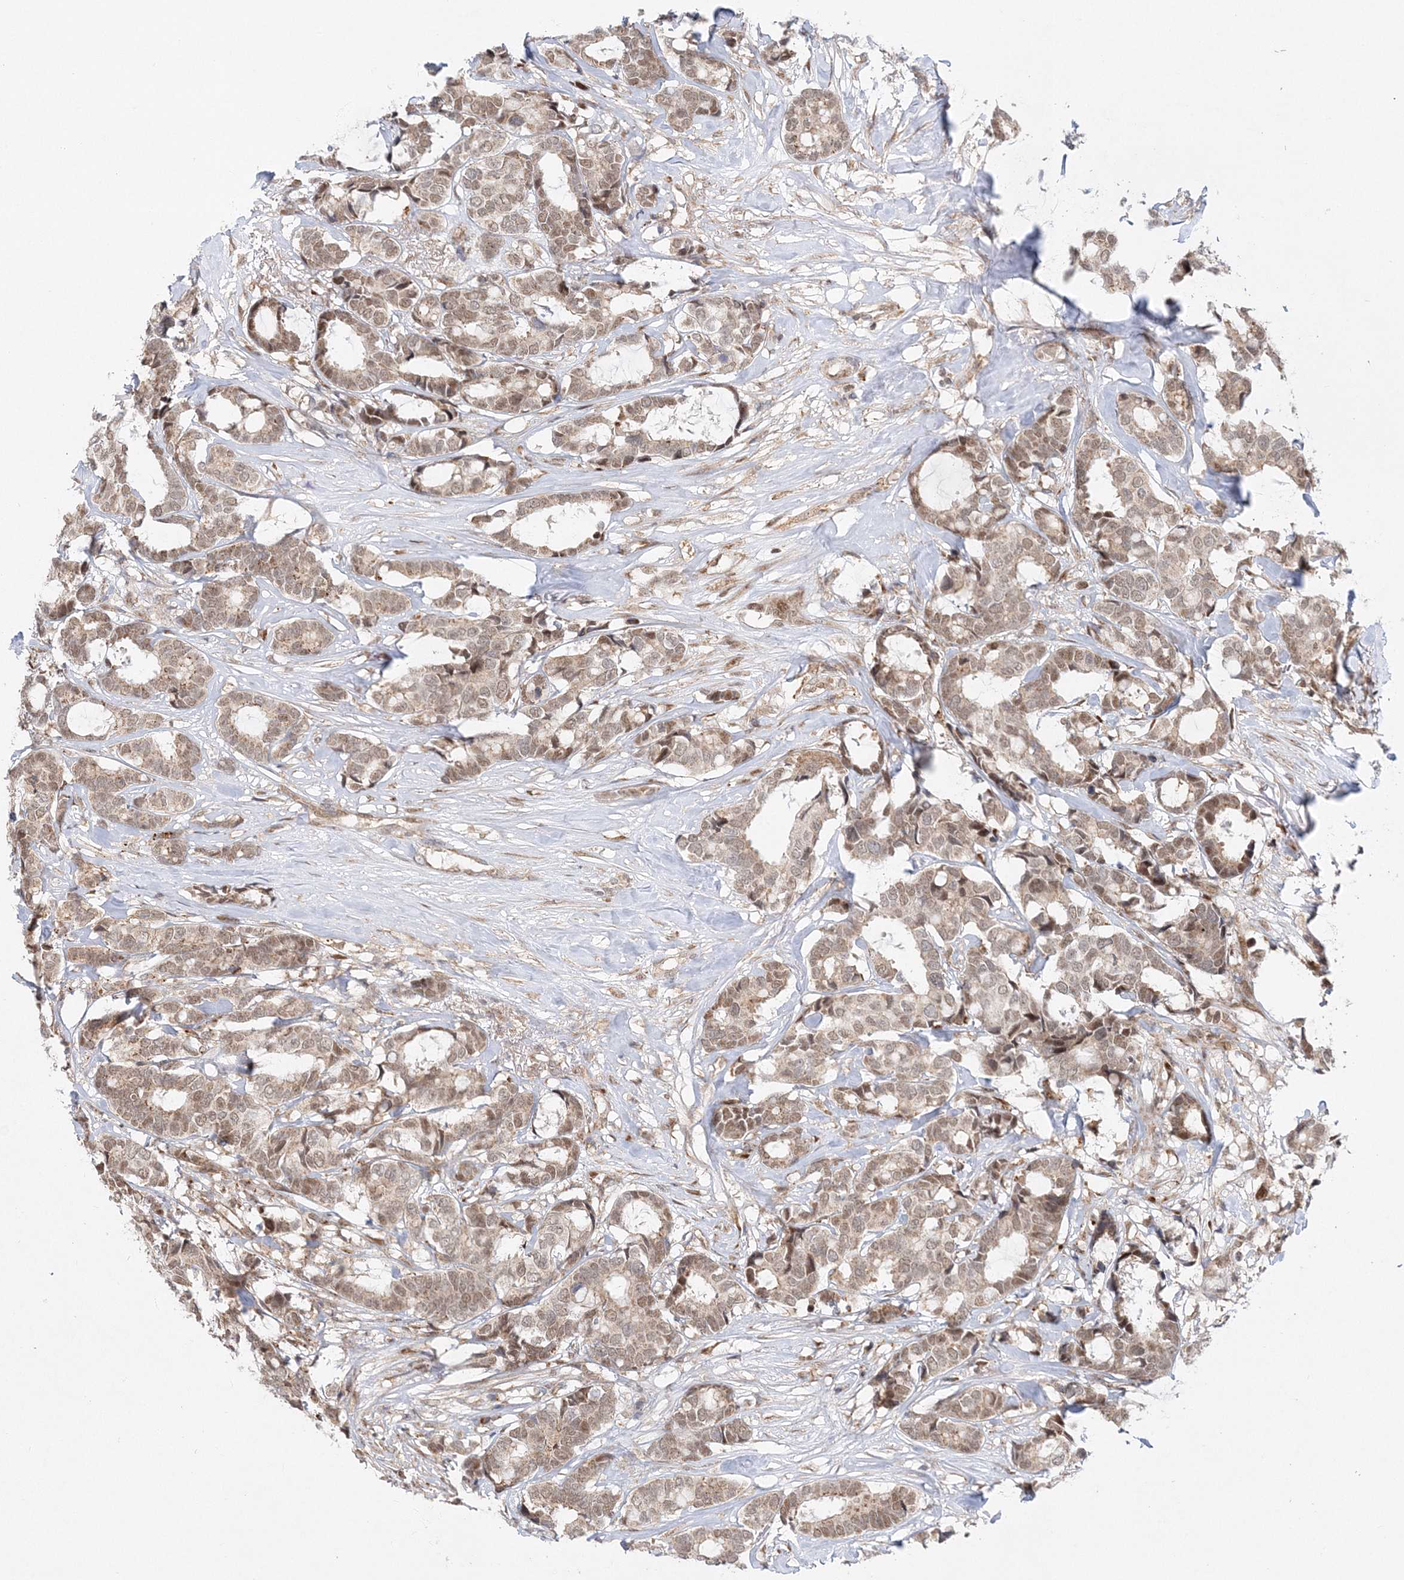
{"staining": {"intensity": "moderate", "quantity": ">75%", "location": "cytoplasmic/membranous,nuclear"}, "tissue": "breast cancer", "cell_type": "Tumor cells", "image_type": "cancer", "snomed": [{"axis": "morphology", "description": "Duct carcinoma"}, {"axis": "topography", "description": "Breast"}], "caption": "Protein expression analysis of breast cancer (intraductal carcinoma) shows moderate cytoplasmic/membranous and nuclear positivity in approximately >75% of tumor cells. The protein is shown in brown color, while the nuclei are stained blue.", "gene": "RAB11FIP2", "patient": {"sex": "female", "age": 87}}